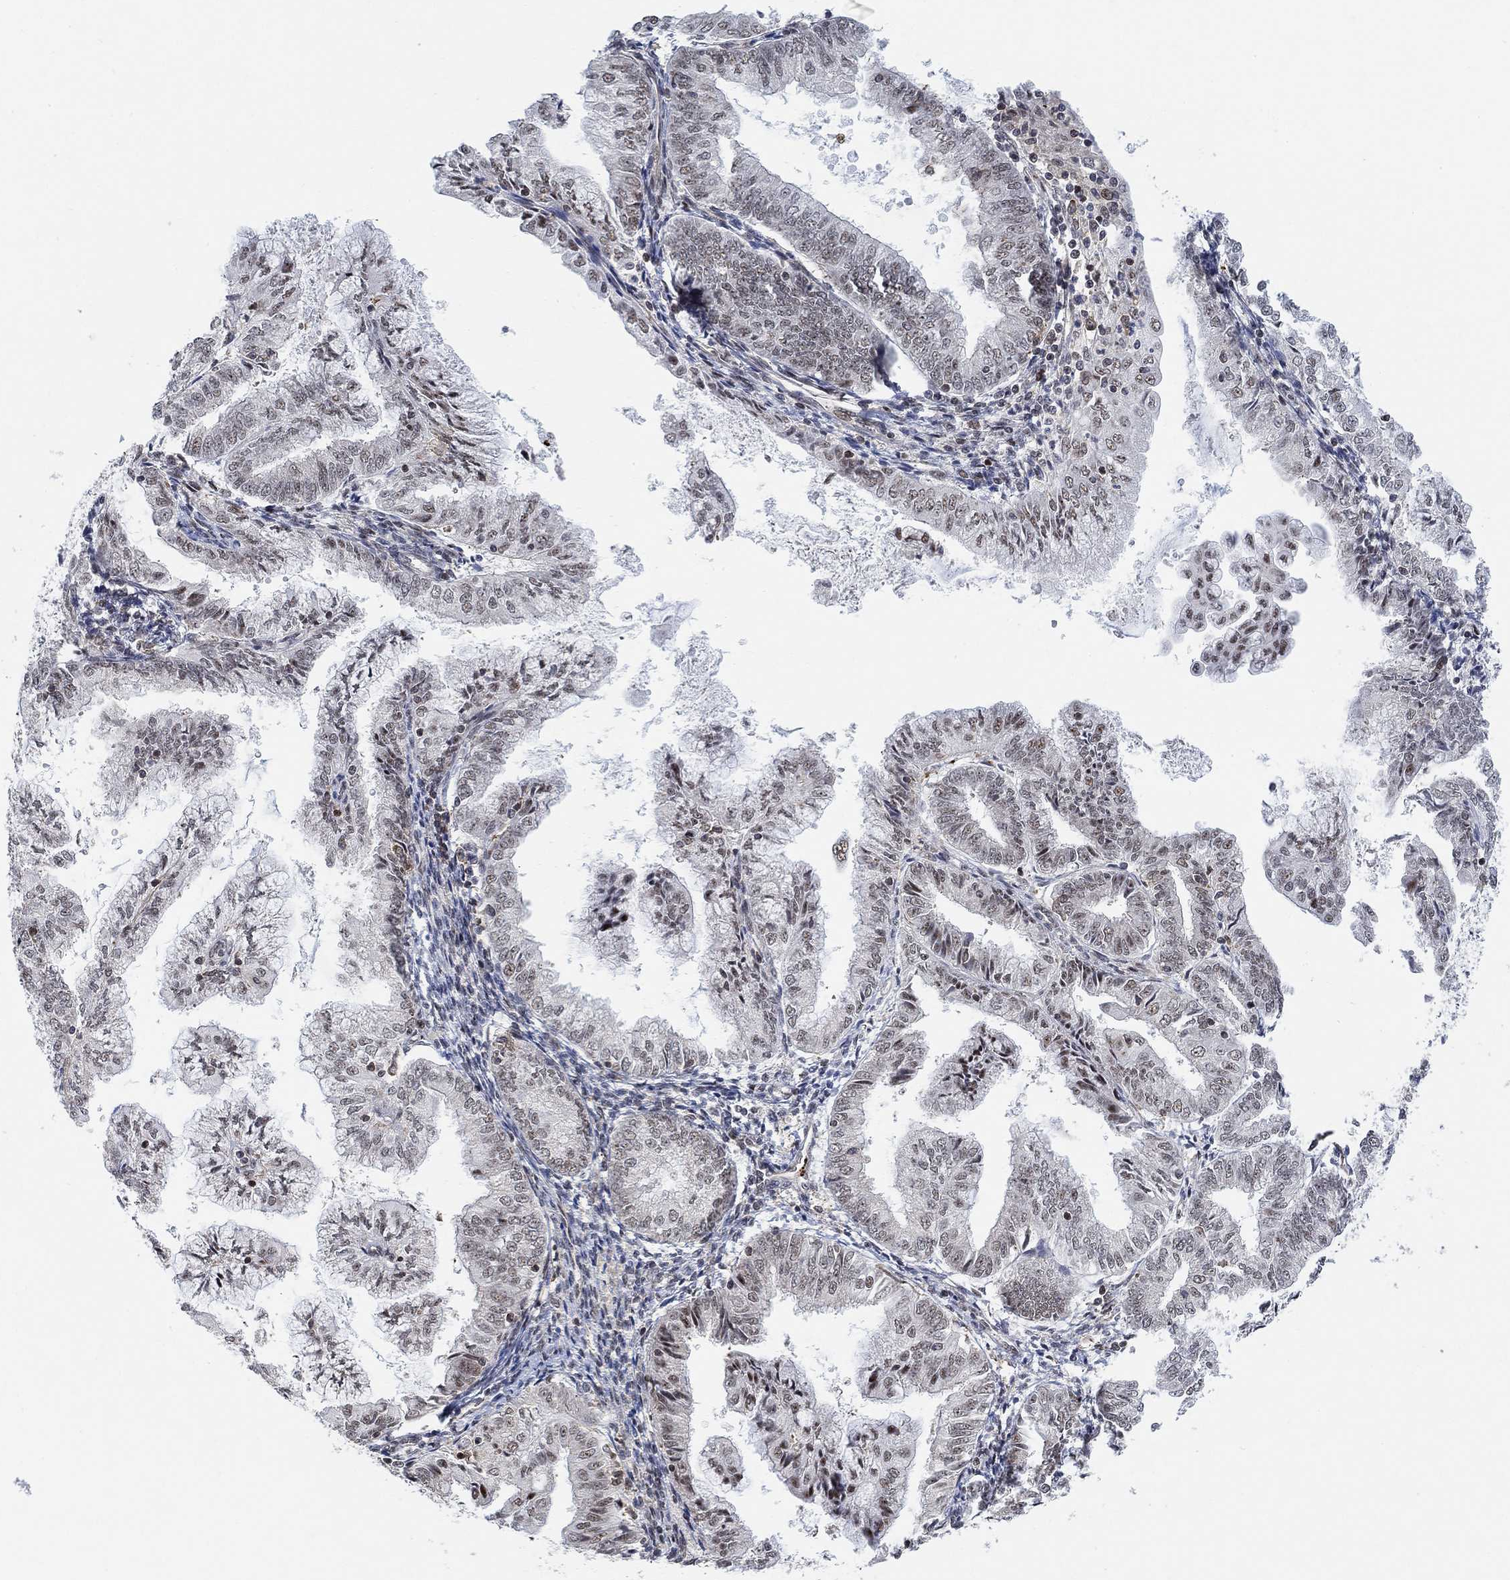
{"staining": {"intensity": "weak", "quantity": "<25%", "location": "cytoplasmic/membranous"}, "tissue": "endometrial cancer", "cell_type": "Tumor cells", "image_type": "cancer", "snomed": [{"axis": "morphology", "description": "Adenocarcinoma, NOS"}, {"axis": "topography", "description": "Endometrium"}], "caption": "This is an immunohistochemistry image of human endometrial cancer. There is no staining in tumor cells.", "gene": "PWWP2B", "patient": {"sex": "female", "age": 56}}